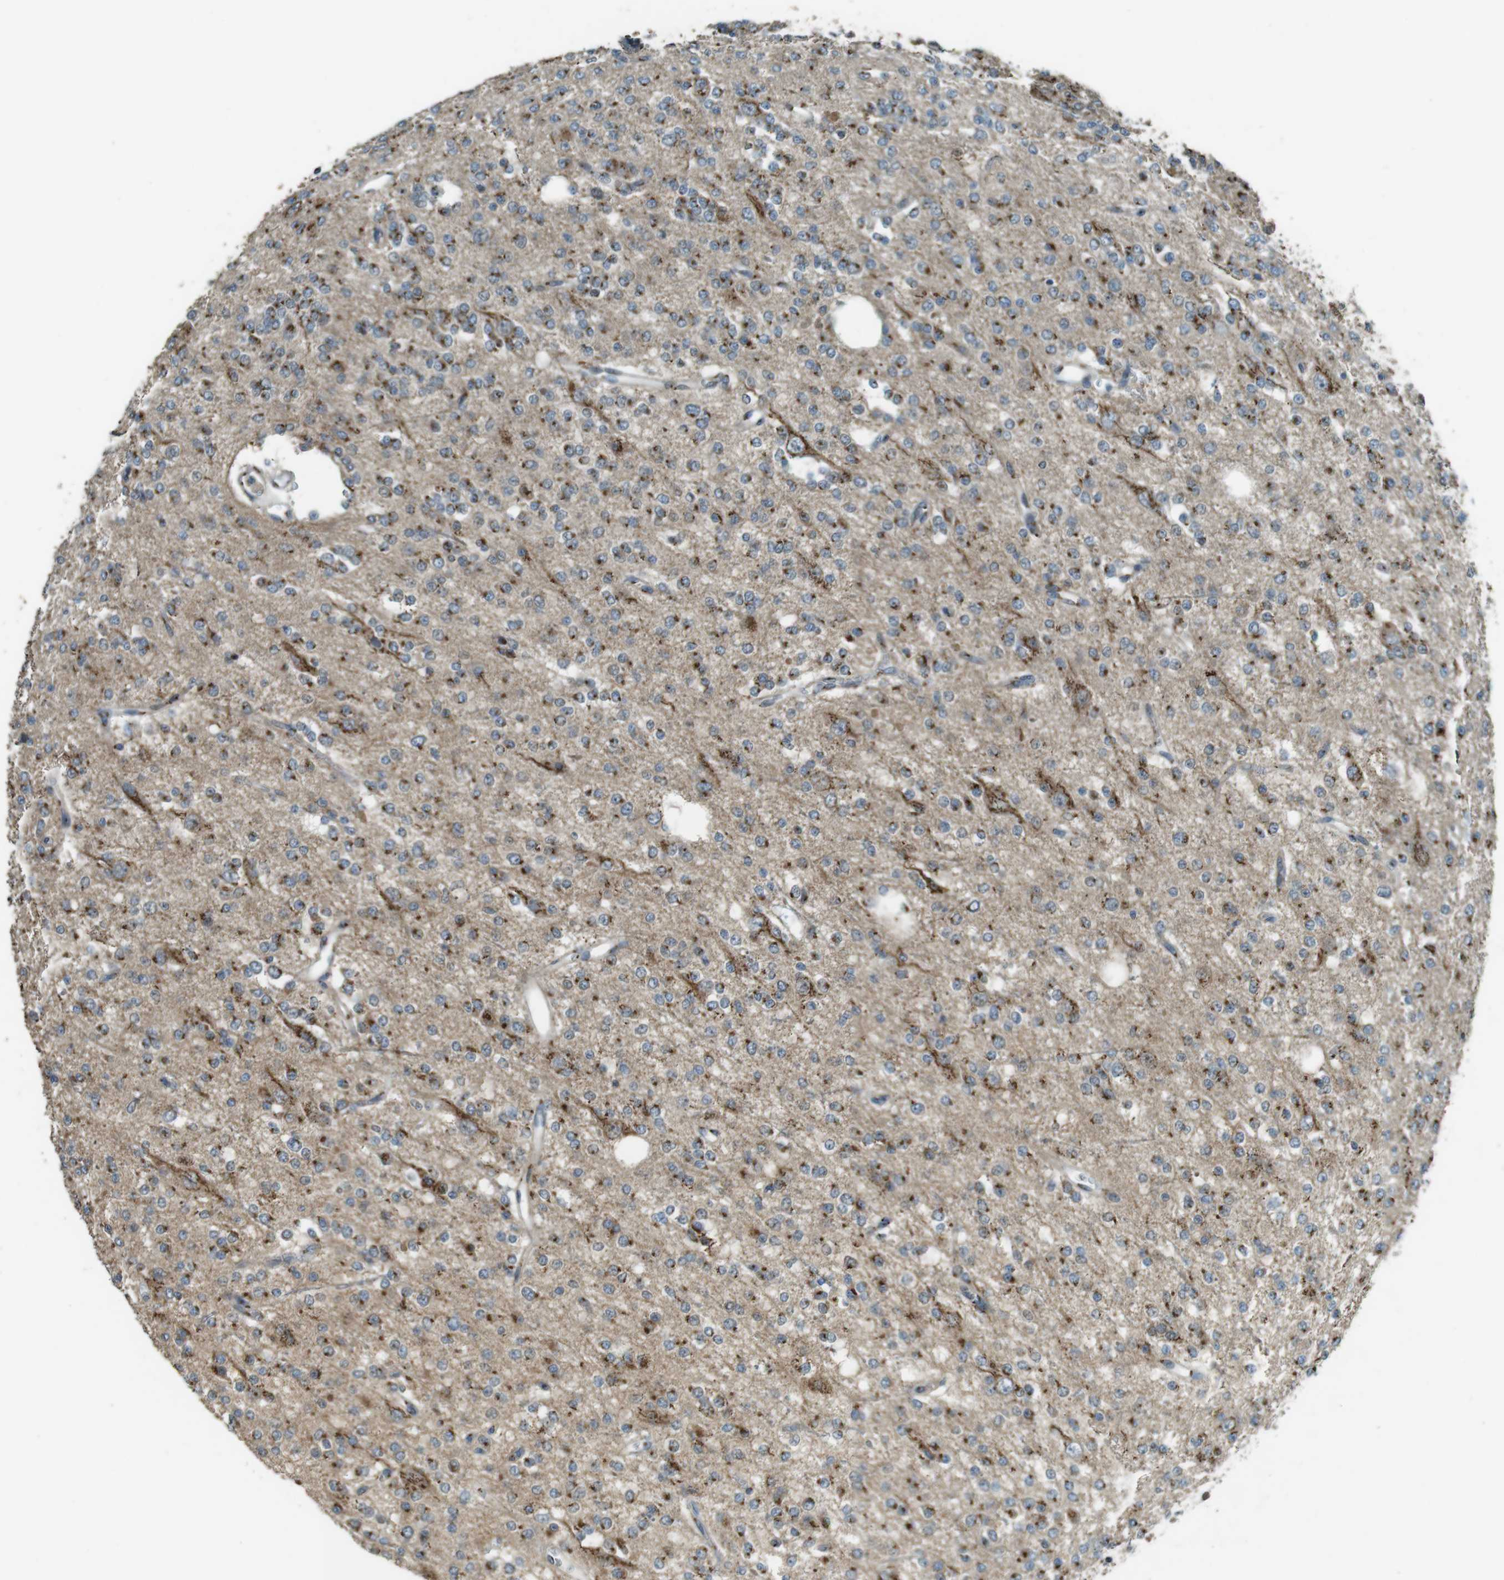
{"staining": {"intensity": "moderate", "quantity": ">75%", "location": "cytoplasmic/membranous"}, "tissue": "glioma", "cell_type": "Tumor cells", "image_type": "cancer", "snomed": [{"axis": "morphology", "description": "Glioma, malignant, Low grade"}, {"axis": "topography", "description": "Brain"}], "caption": "The histopathology image demonstrates immunohistochemical staining of malignant glioma (low-grade). There is moderate cytoplasmic/membranous expression is appreciated in about >75% of tumor cells. (DAB (3,3'-diaminobenzidine) IHC, brown staining for protein, blue staining for nuclei).", "gene": "TMEM115", "patient": {"sex": "male", "age": 38}}